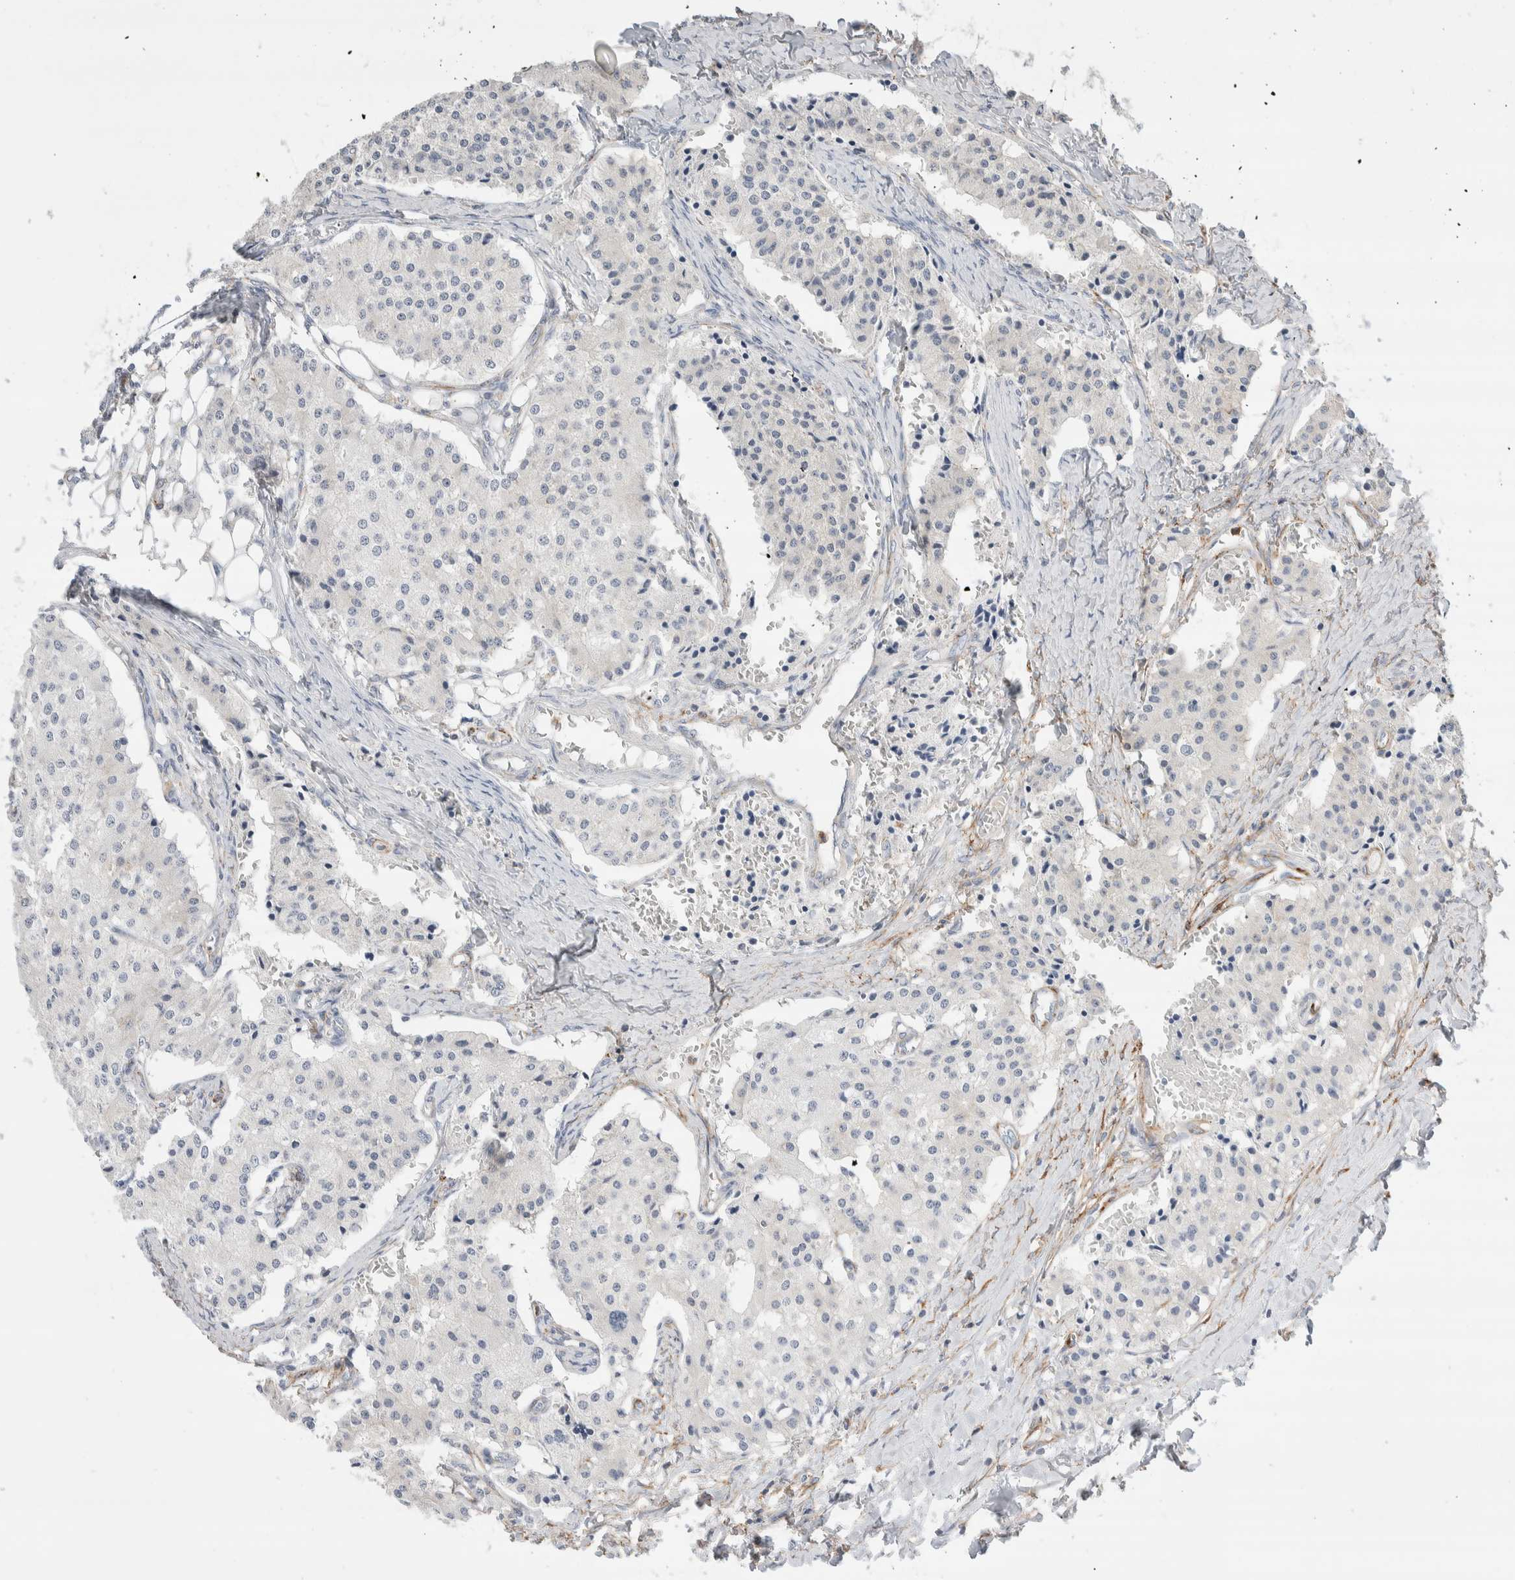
{"staining": {"intensity": "negative", "quantity": "none", "location": "none"}, "tissue": "carcinoid", "cell_type": "Tumor cells", "image_type": "cancer", "snomed": [{"axis": "morphology", "description": "Carcinoid, malignant, NOS"}, {"axis": "topography", "description": "Colon"}], "caption": "Tumor cells are negative for protein expression in human carcinoid. (Immunohistochemistry, brightfield microscopy, high magnification).", "gene": "SEPTIN4", "patient": {"sex": "female", "age": 52}}